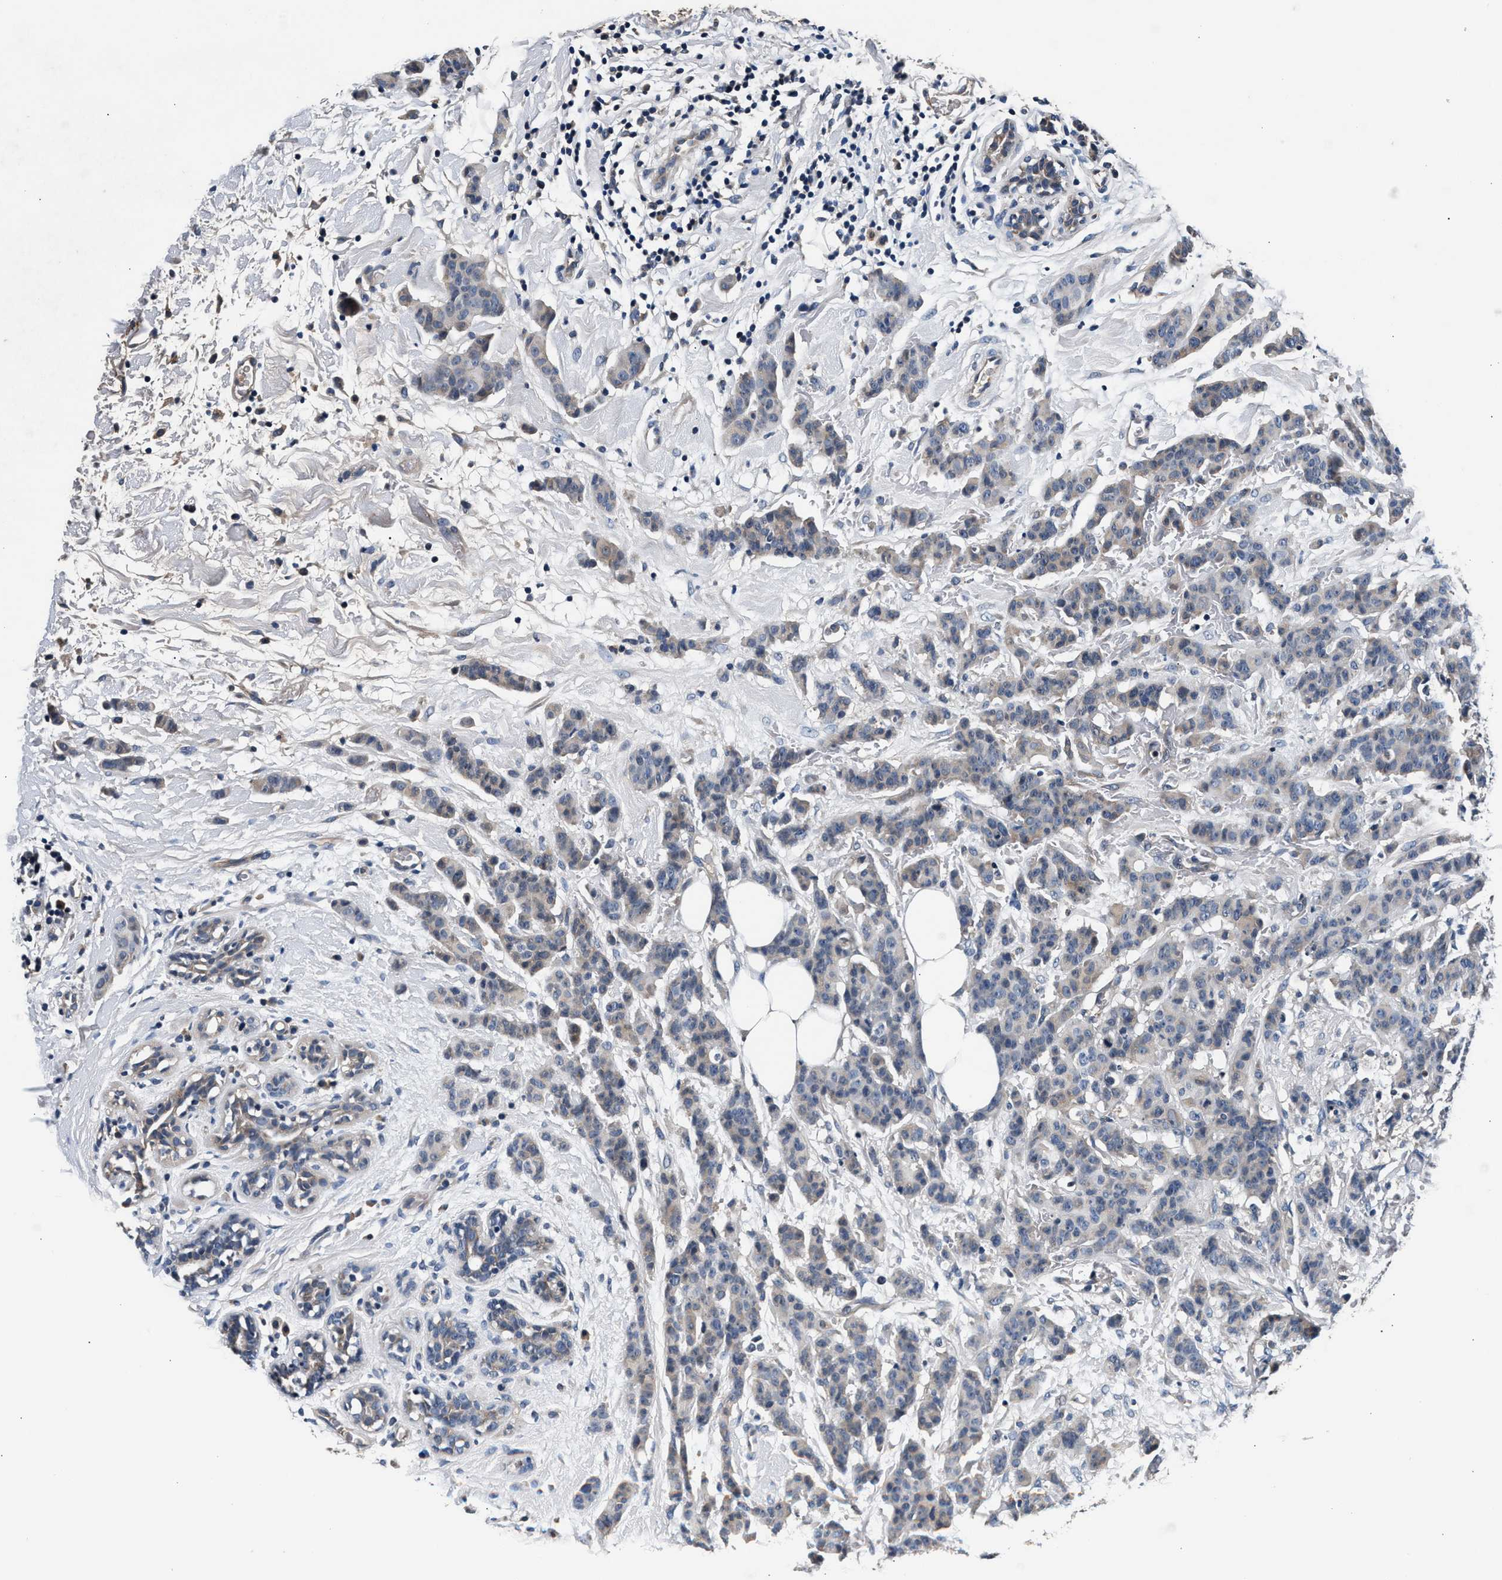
{"staining": {"intensity": "weak", "quantity": "<25%", "location": "cytoplasmic/membranous"}, "tissue": "breast cancer", "cell_type": "Tumor cells", "image_type": "cancer", "snomed": [{"axis": "morphology", "description": "Normal tissue, NOS"}, {"axis": "morphology", "description": "Duct carcinoma"}, {"axis": "topography", "description": "Breast"}], "caption": "IHC of human breast infiltrating ductal carcinoma shows no expression in tumor cells.", "gene": "IMMT", "patient": {"sex": "female", "age": 40}}